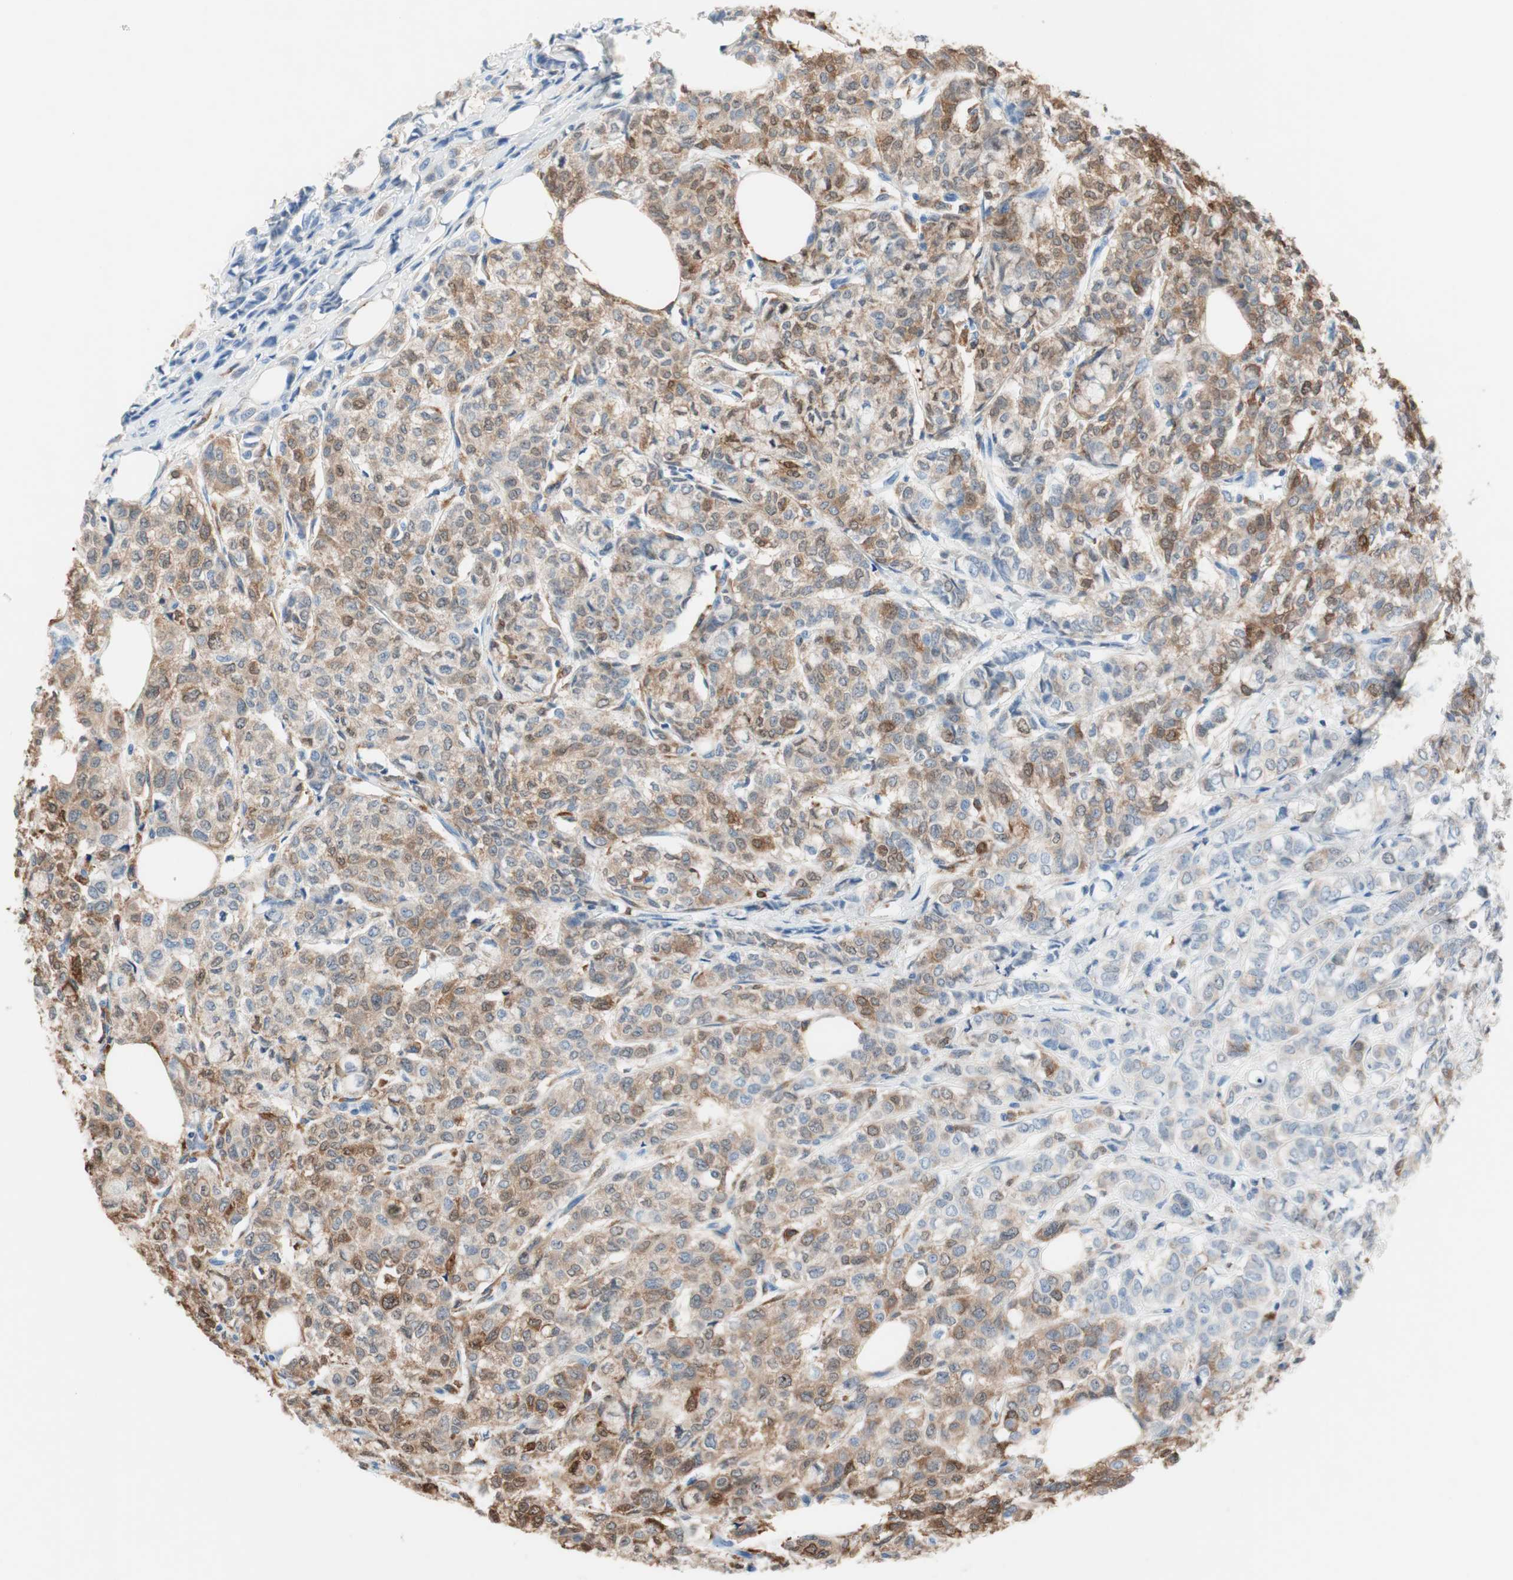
{"staining": {"intensity": "moderate", "quantity": ">75%", "location": "cytoplasmic/membranous"}, "tissue": "breast cancer", "cell_type": "Tumor cells", "image_type": "cancer", "snomed": [{"axis": "morphology", "description": "Lobular carcinoma"}, {"axis": "topography", "description": "Breast"}], "caption": "The immunohistochemical stain highlights moderate cytoplasmic/membranous staining in tumor cells of breast cancer tissue. (brown staining indicates protein expression, while blue staining denotes nuclei).", "gene": "GLUL", "patient": {"sex": "female", "age": 60}}